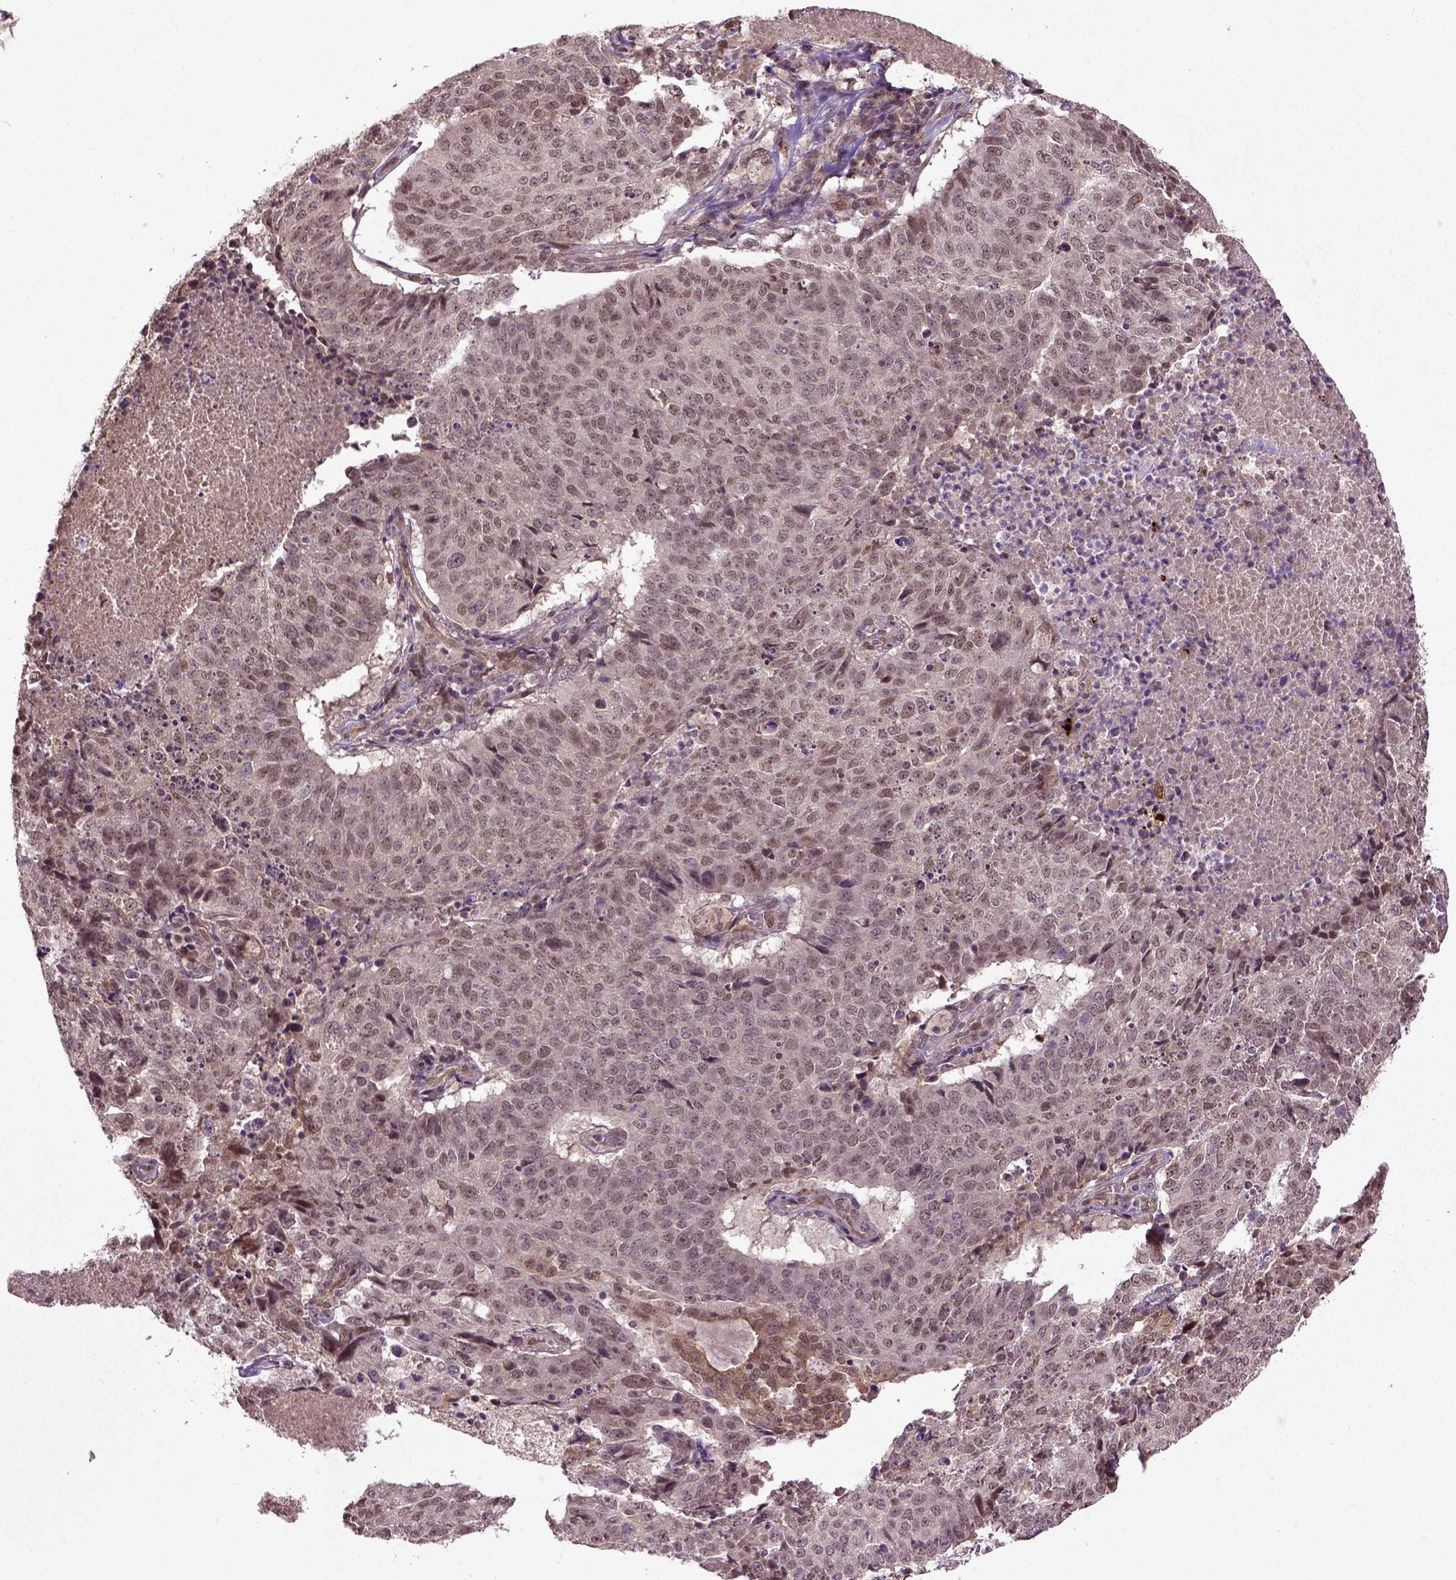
{"staining": {"intensity": "moderate", "quantity": "25%-75%", "location": "nuclear"}, "tissue": "lung cancer", "cell_type": "Tumor cells", "image_type": "cancer", "snomed": [{"axis": "morphology", "description": "Normal tissue, NOS"}, {"axis": "morphology", "description": "Squamous cell carcinoma, NOS"}, {"axis": "topography", "description": "Bronchus"}, {"axis": "topography", "description": "Lung"}], "caption": "This photomicrograph exhibits squamous cell carcinoma (lung) stained with immunohistochemistry (IHC) to label a protein in brown. The nuclear of tumor cells show moderate positivity for the protein. Nuclei are counter-stained blue.", "gene": "UBA3", "patient": {"sex": "male", "age": 64}}